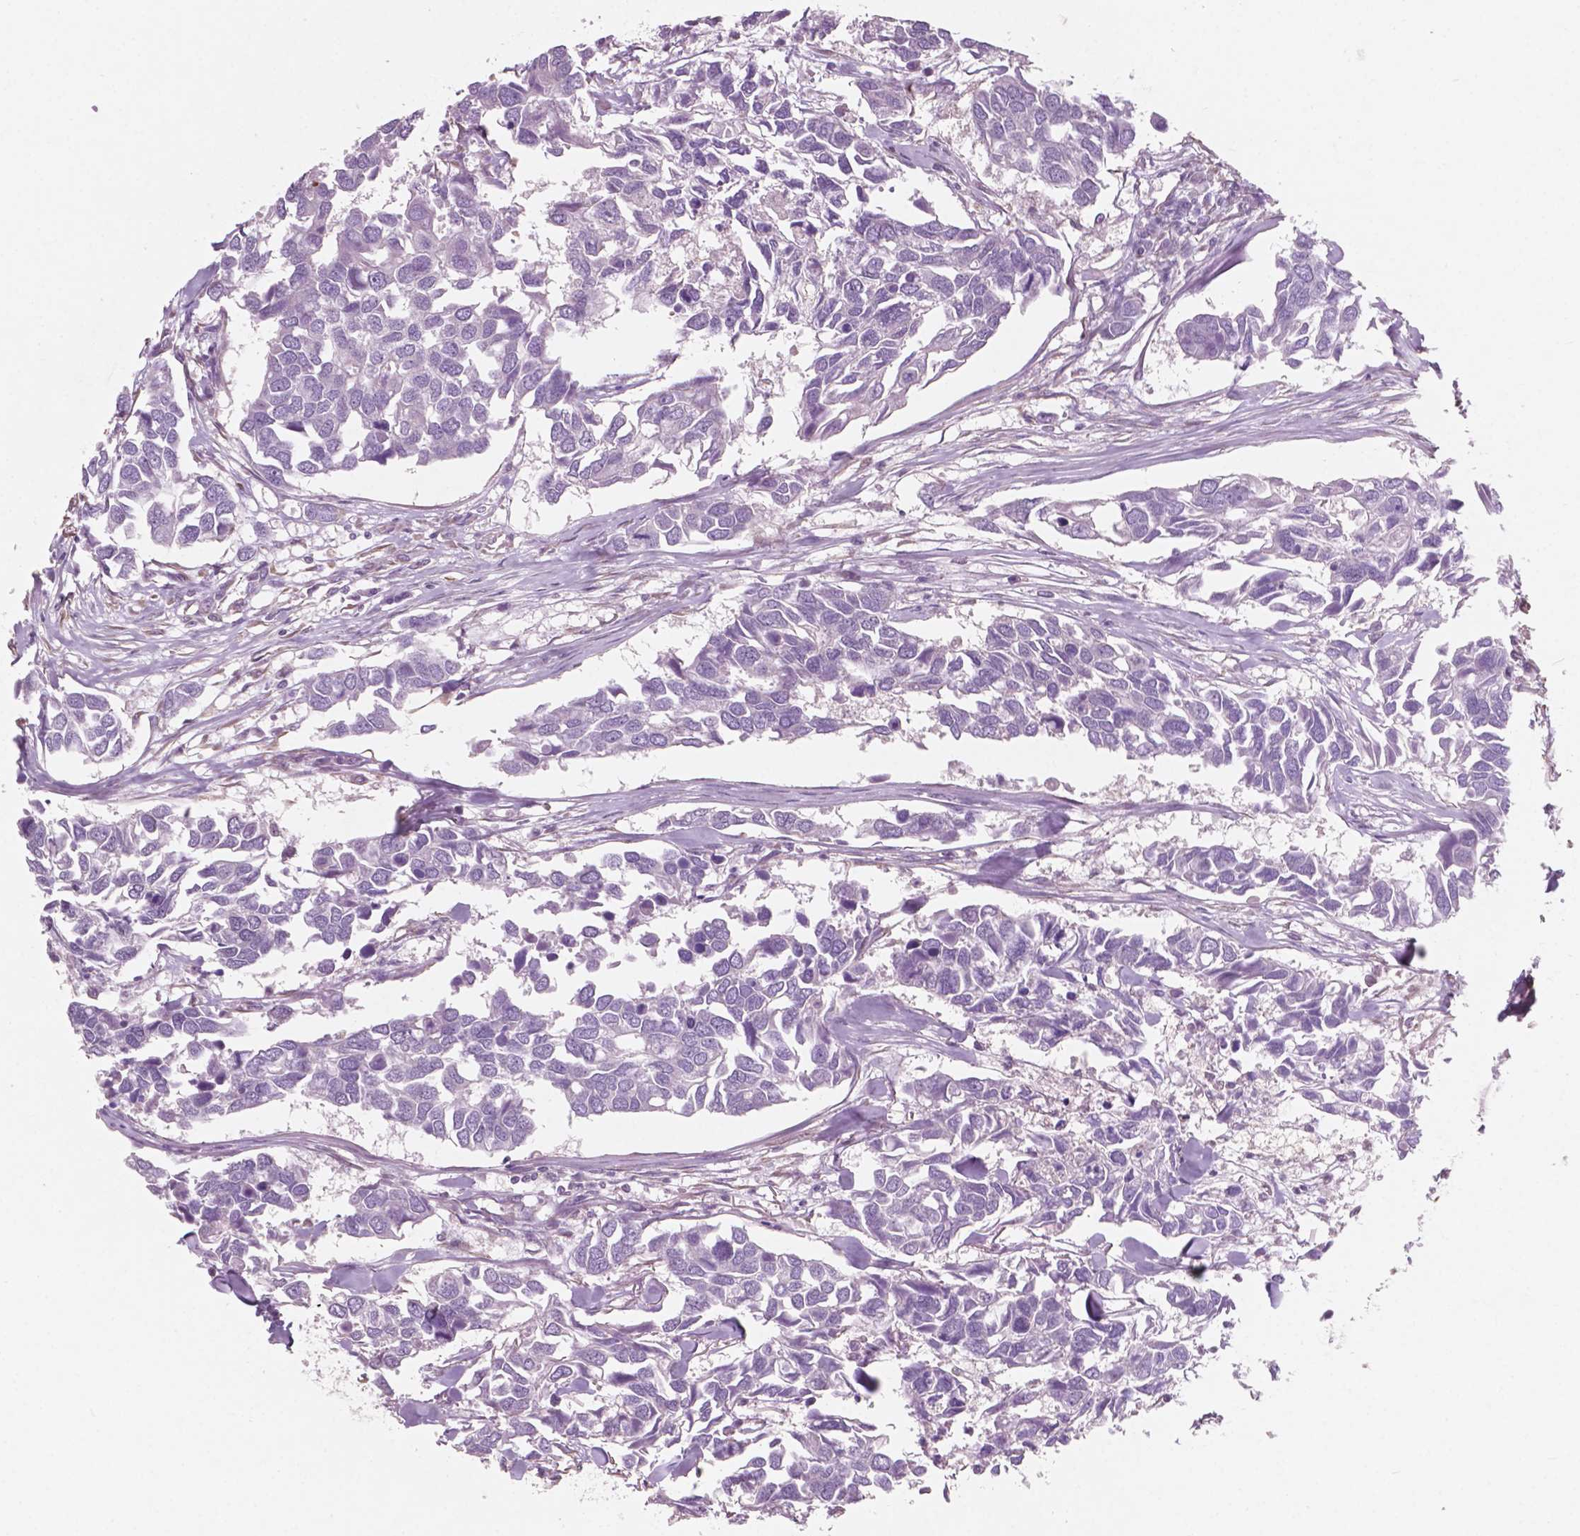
{"staining": {"intensity": "negative", "quantity": "none", "location": "none"}, "tissue": "breast cancer", "cell_type": "Tumor cells", "image_type": "cancer", "snomed": [{"axis": "morphology", "description": "Duct carcinoma"}, {"axis": "topography", "description": "Breast"}], "caption": "This is an immunohistochemistry image of breast cancer (invasive ductal carcinoma). There is no expression in tumor cells.", "gene": "AWAT1", "patient": {"sex": "female", "age": 83}}